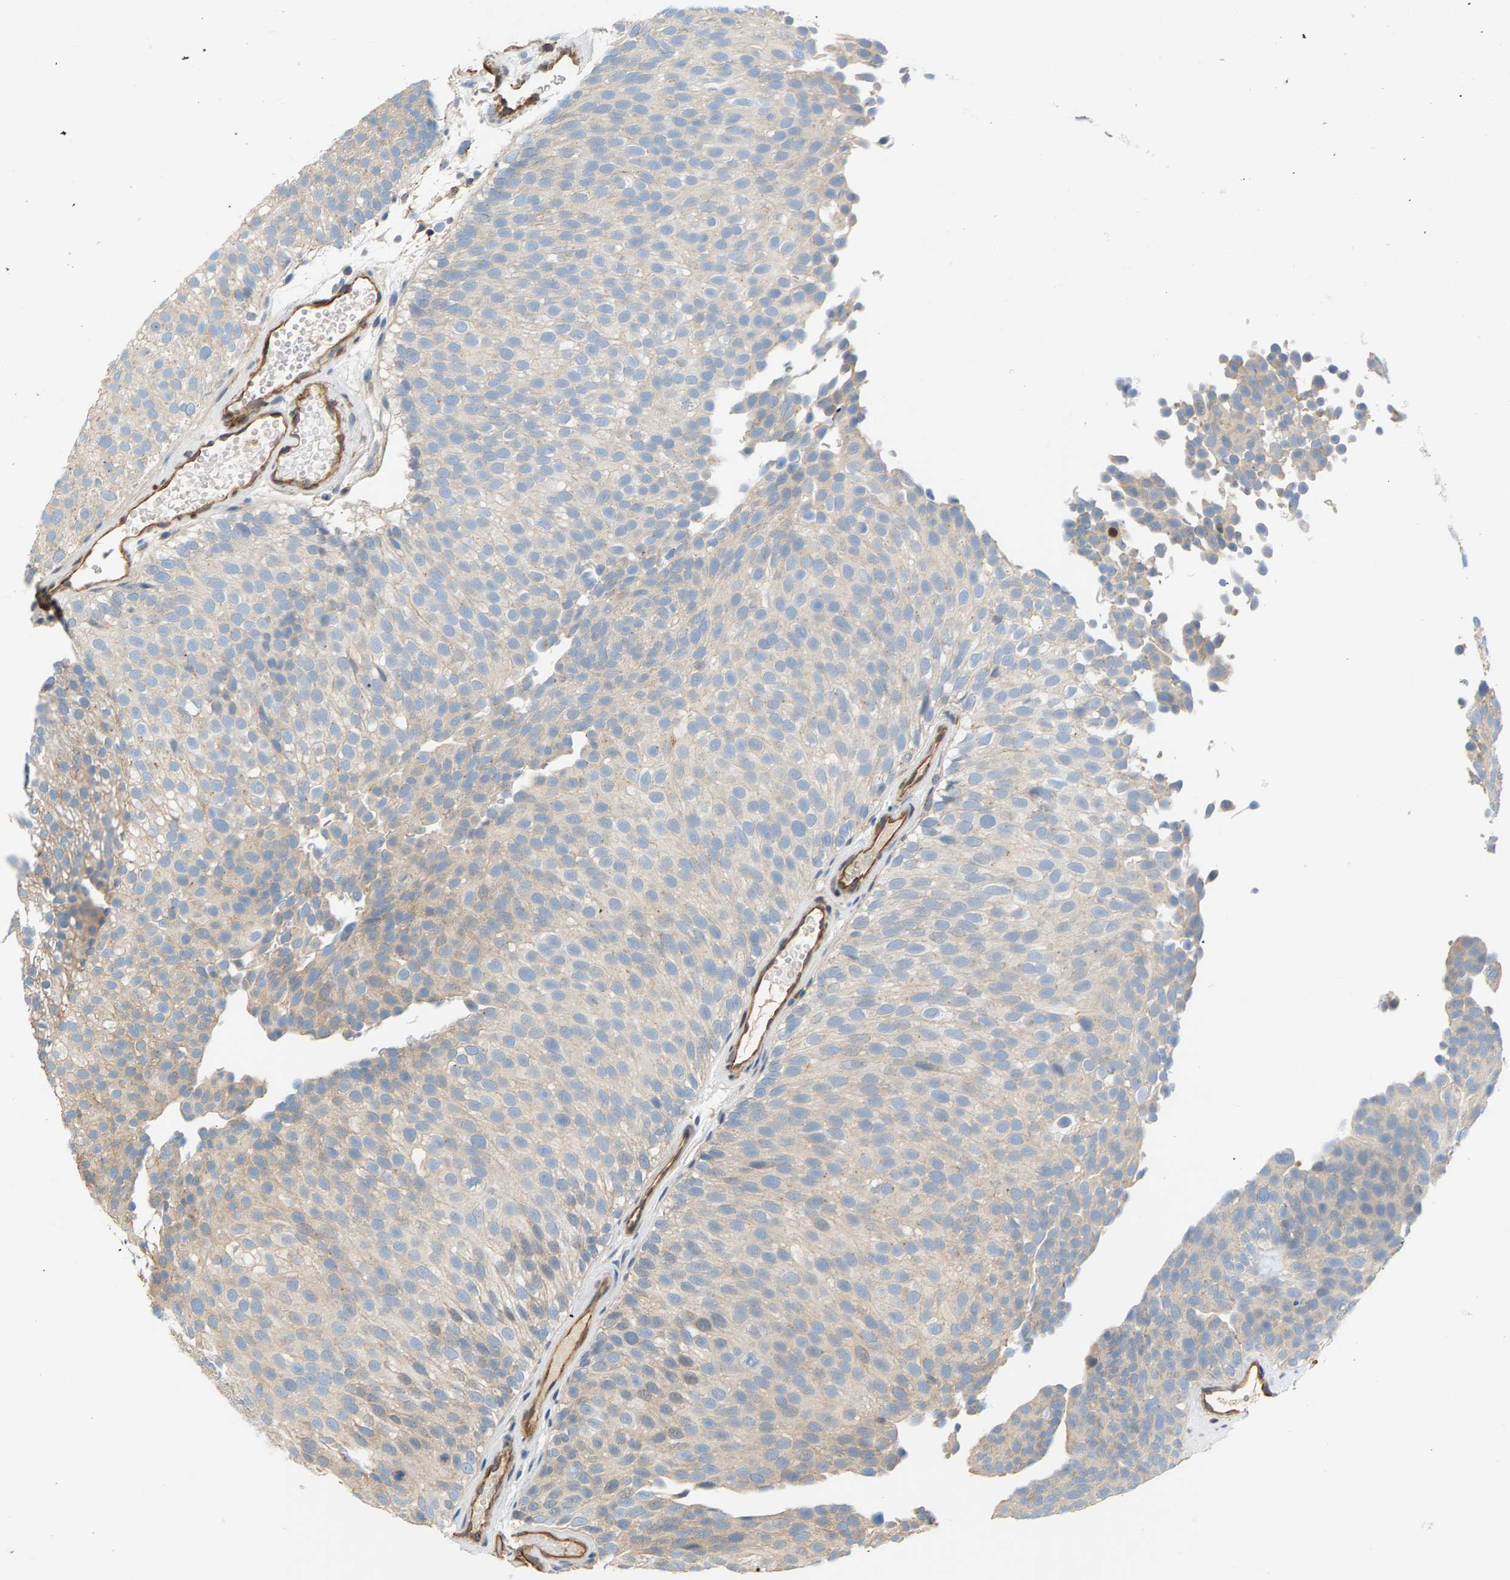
{"staining": {"intensity": "weak", "quantity": "25%-75%", "location": "cytoplasmic/membranous"}, "tissue": "urothelial cancer", "cell_type": "Tumor cells", "image_type": "cancer", "snomed": [{"axis": "morphology", "description": "Urothelial carcinoma, Low grade"}, {"axis": "topography", "description": "Urinary bladder"}], "caption": "Protein expression analysis of human urothelial carcinoma (low-grade) reveals weak cytoplasmic/membranous staining in approximately 25%-75% of tumor cells.", "gene": "KRTAP27-1", "patient": {"sex": "male", "age": 78}}